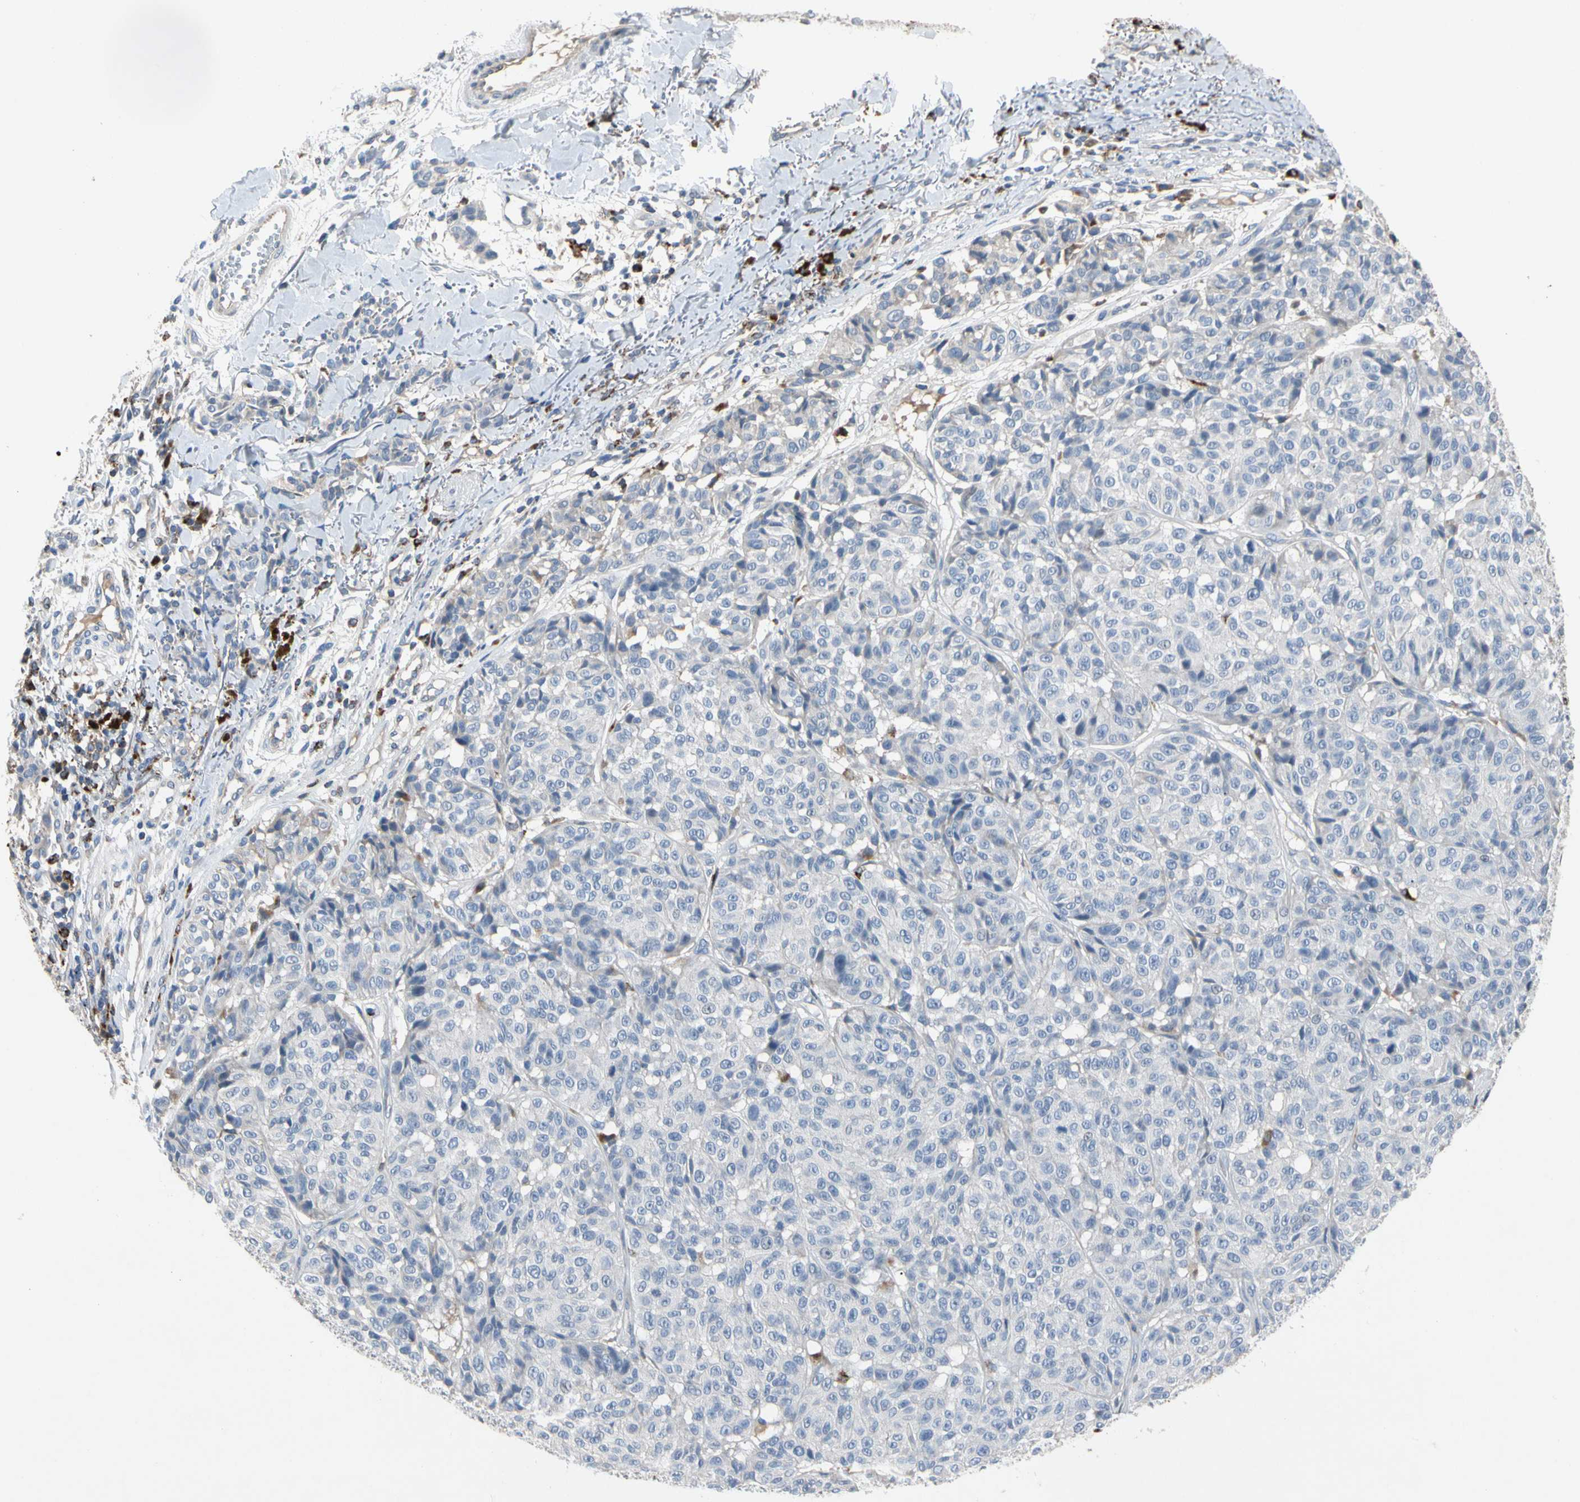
{"staining": {"intensity": "negative", "quantity": "none", "location": "none"}, "tissue": "melanoma", "cell_type": "Tumor cells", "image_type": "cancer", "snomed": [{"axis": "morphology", "description": "Malignant melanoma, NOS"}, {"axis": "topography", "description": "Skin"}], "caption": "Immunohistochemistry of melanoma shows no staining in tumor cells.", "gene": "ADA2", "patient": {"sex": "female", "age": 46}}